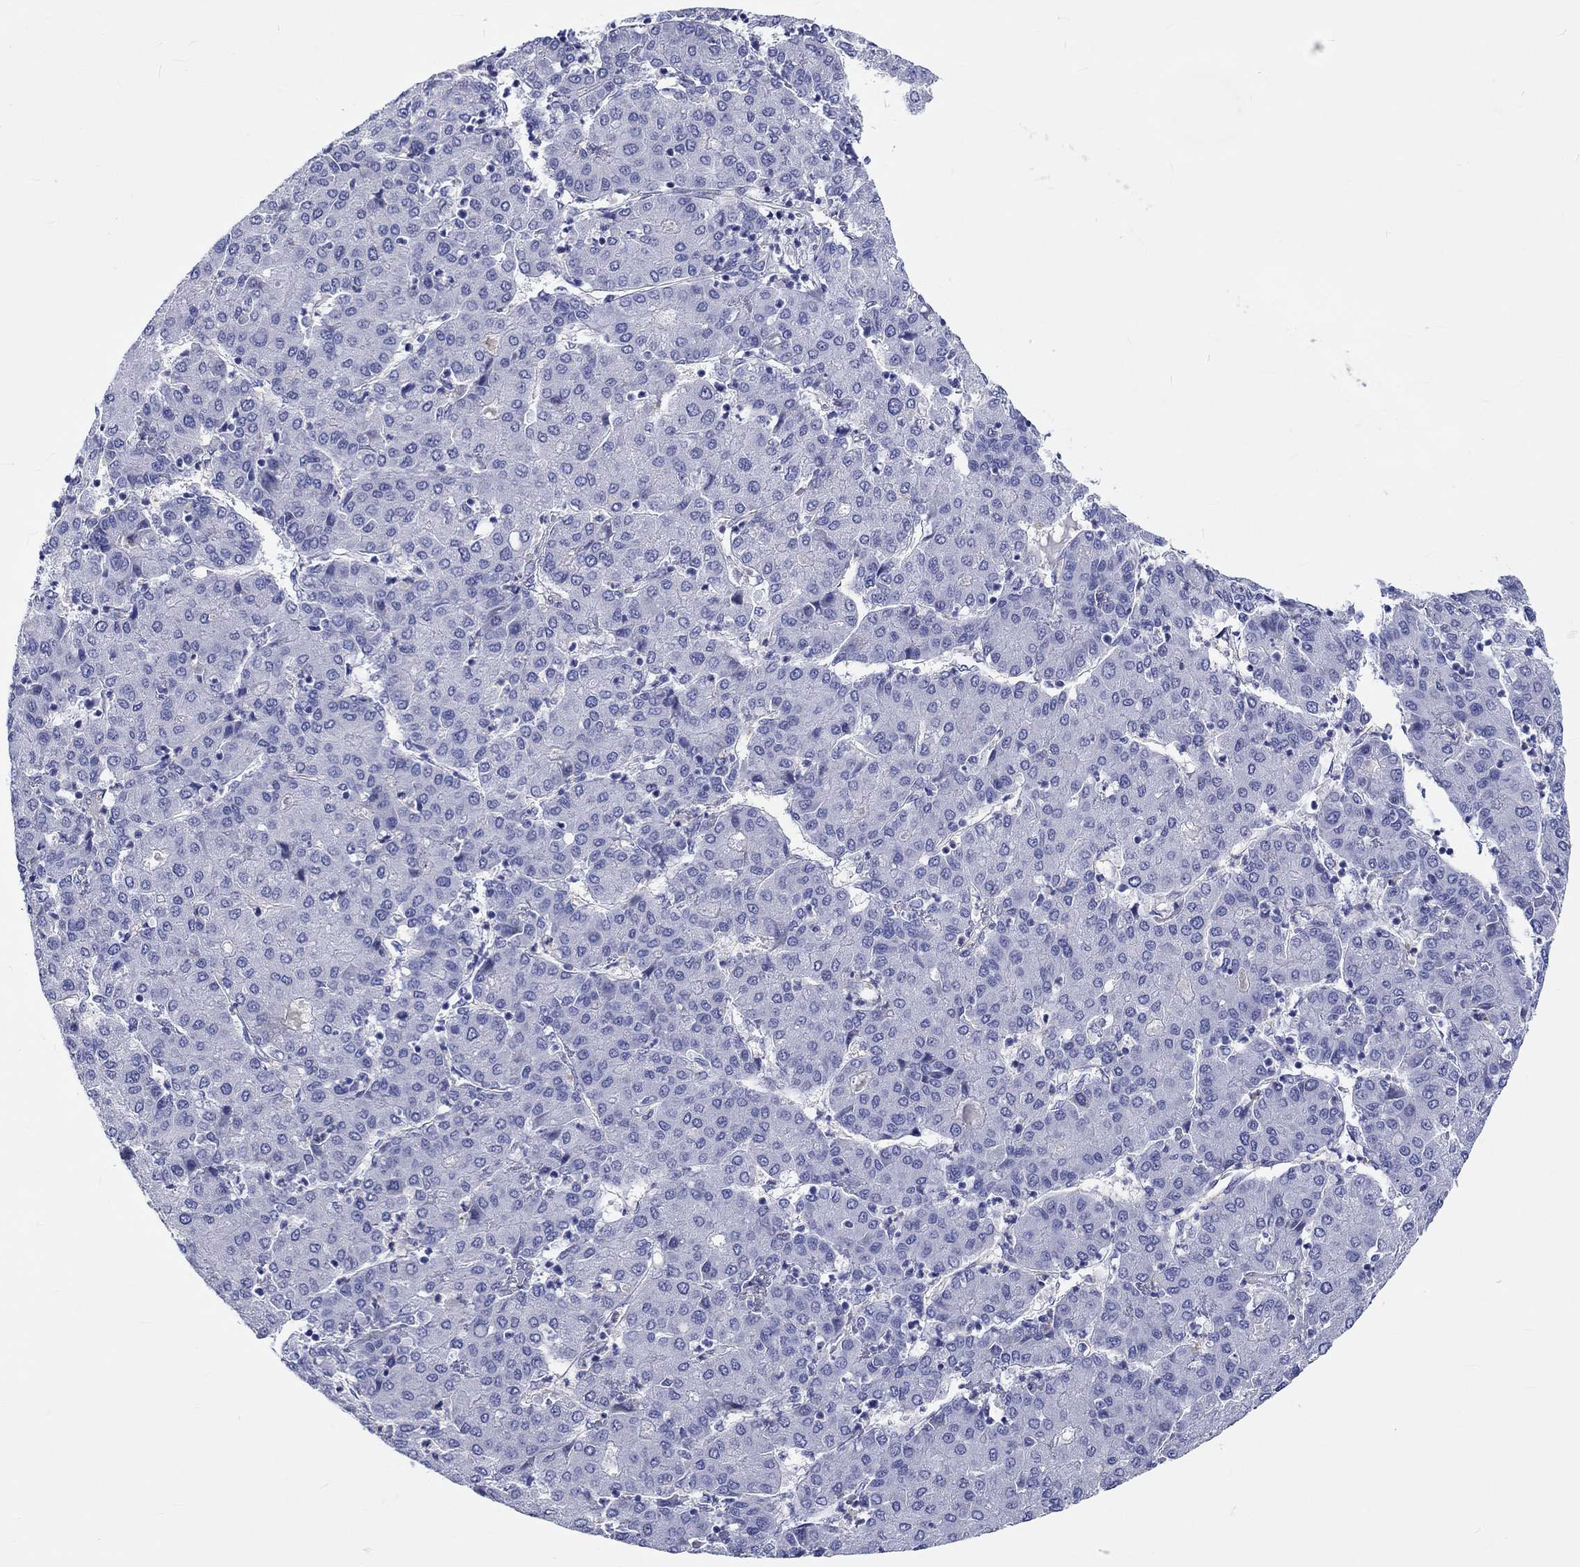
{"staining": {"intensity": "negative", "quantity": "none", "location": "none"}, "tissue": "liver cancer", "cell_type": "Tumor cells", "image_type": "cancer", "snomed": [{"axis": "morphology", "description": "Carcinoma, Hepatocellular, NOS"}, {"axis": "topography", "description": "Liver"}], "caption": "DAB (3,3'-diaminobenzidine) immunohistochemical staining of hepatocellular carcinoma (liver) demonstrates no significant positivity in tumor cells.", "gene": "CDY2B", "patient": {"sex": "male", "age": 65}}